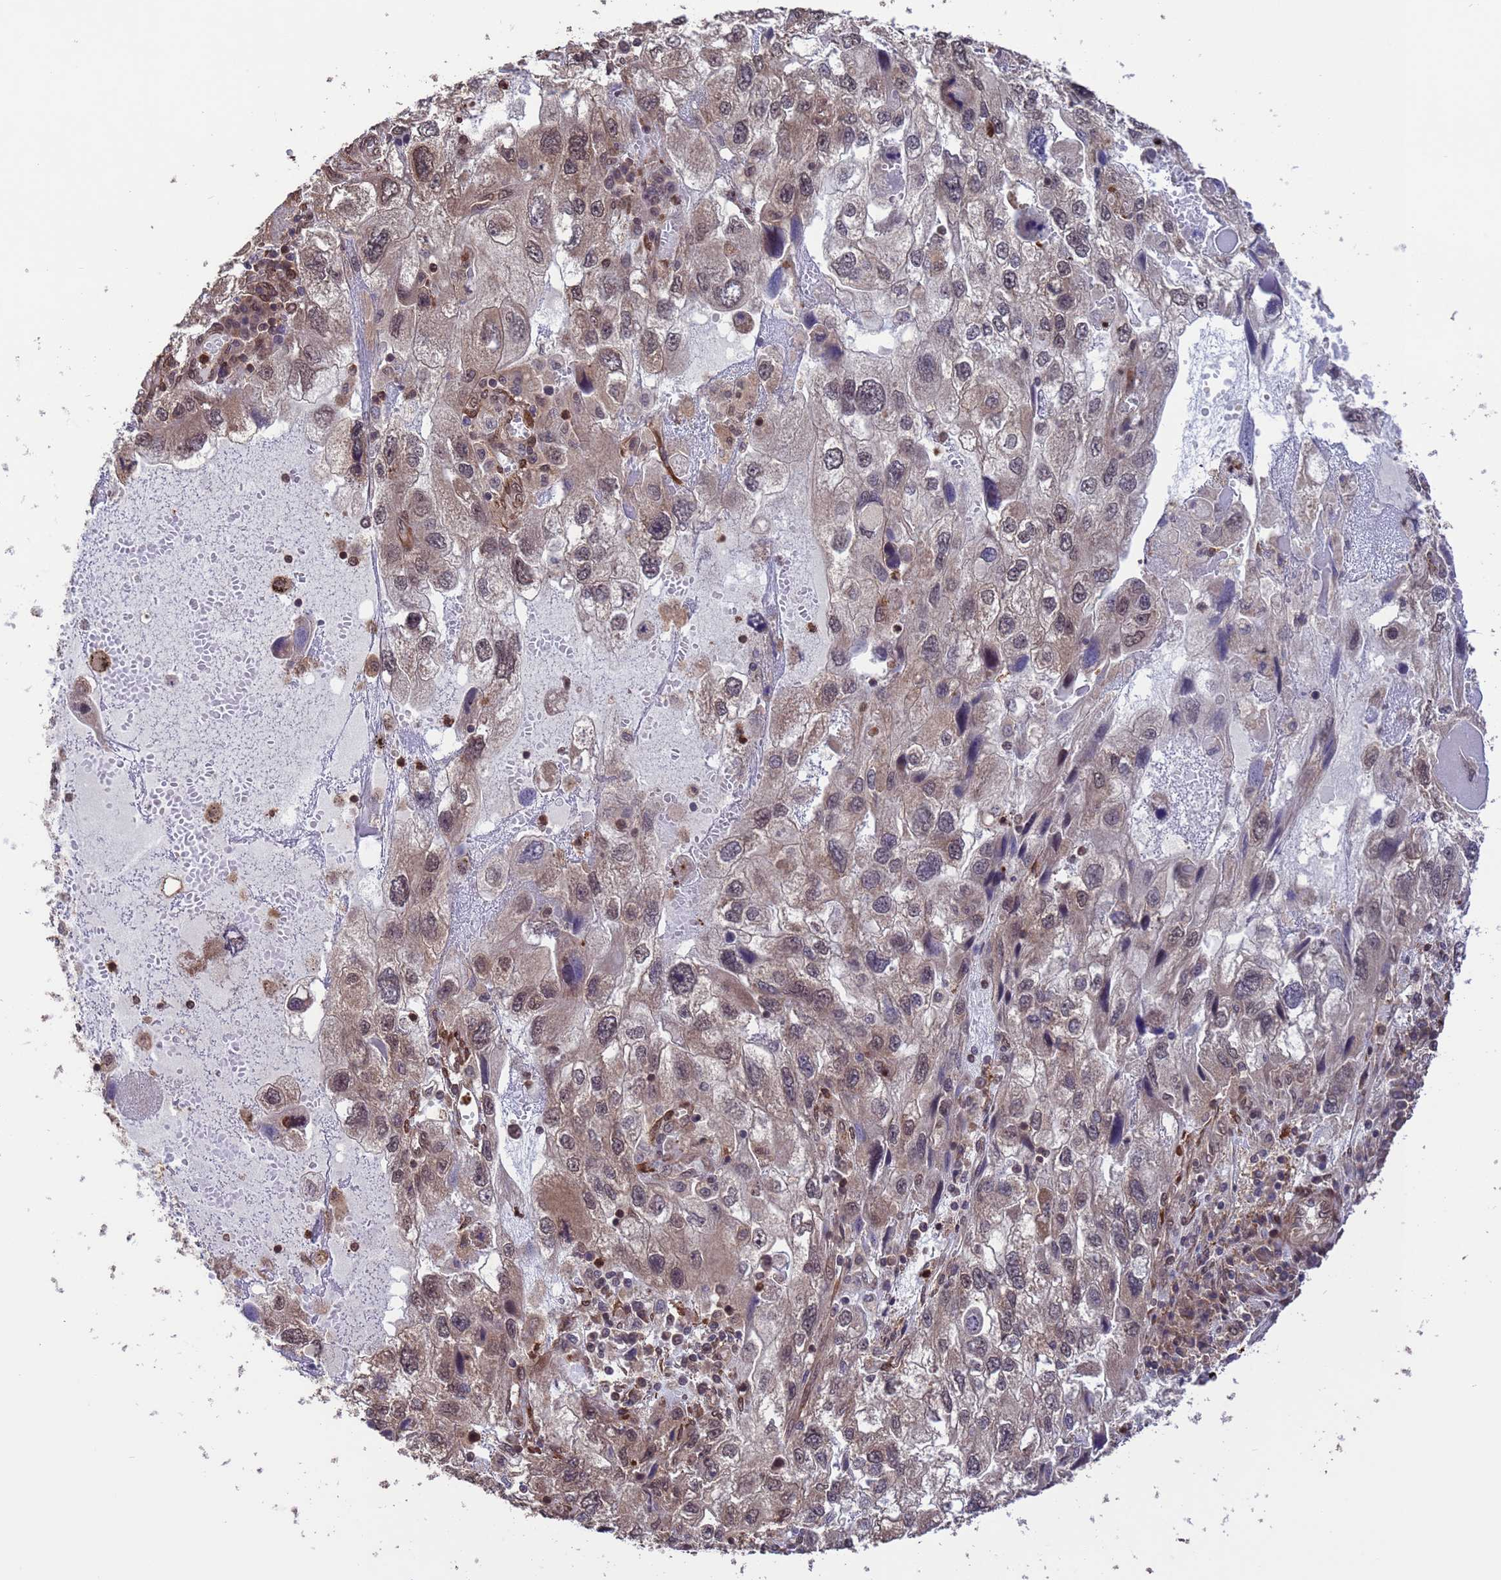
{"staining": {"intensity": "moderate", "quantity": ">75%", "location": "nuclear"}, "tissue": "endometrial cancer", "cell_type": "Tumor cells", "image_type": "cancer", "snomed": [{"axis": "morphology", "description": "Adenocarcinoma, NOS"}, {"axis": "topography", "description": "Endometrium"}], "caption": "Protein positivity by immunohistochemistry displays moderate nuclear staining in approximately >75% of tumor cells in endometrial adenocarcinoma.", "gene": "VSTM4", "patient": {"sex": "female", "age": 49}}